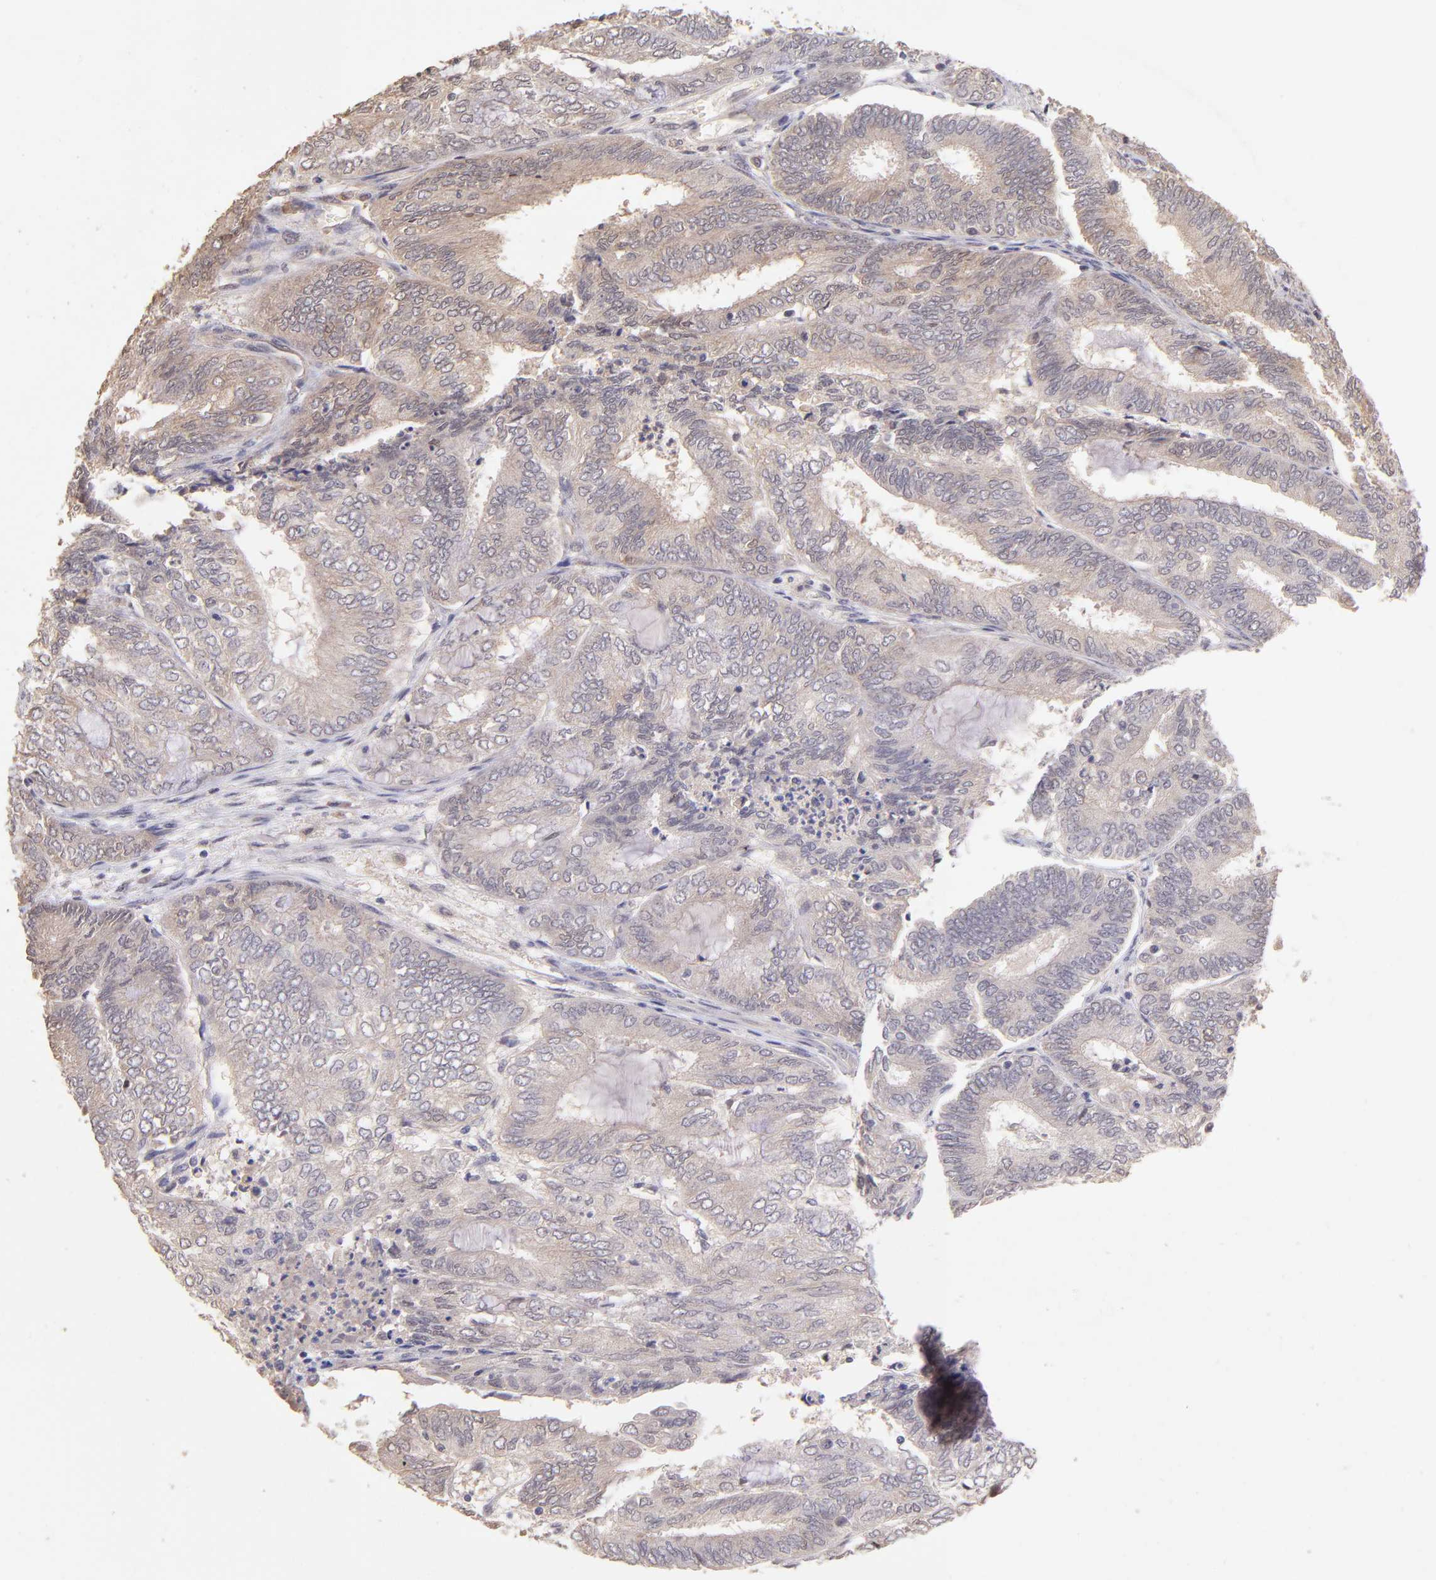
{"staining": {"intensity": "weak", "quantity": "25%-75%", "location": "cytoplasmic/membranous"}, "tissue": "endometrial cancer", "cell_type": "Tumor cells", "image_type": "cancer", "snomed": [{"axis": "morphology", "description": "Adenocarcinoma, NOS"}, {"axis": "topography", "description": "Endometrium"}], "caption": "Protein expression analysis of human endometrial cancer (adenocarcinoma) reveals weak cytoplasmic/membranous positivity in approximately 25%-75% of tumor cells.", "gene": "RNASEL", "patient": {"sex": "female", "age": 59}}